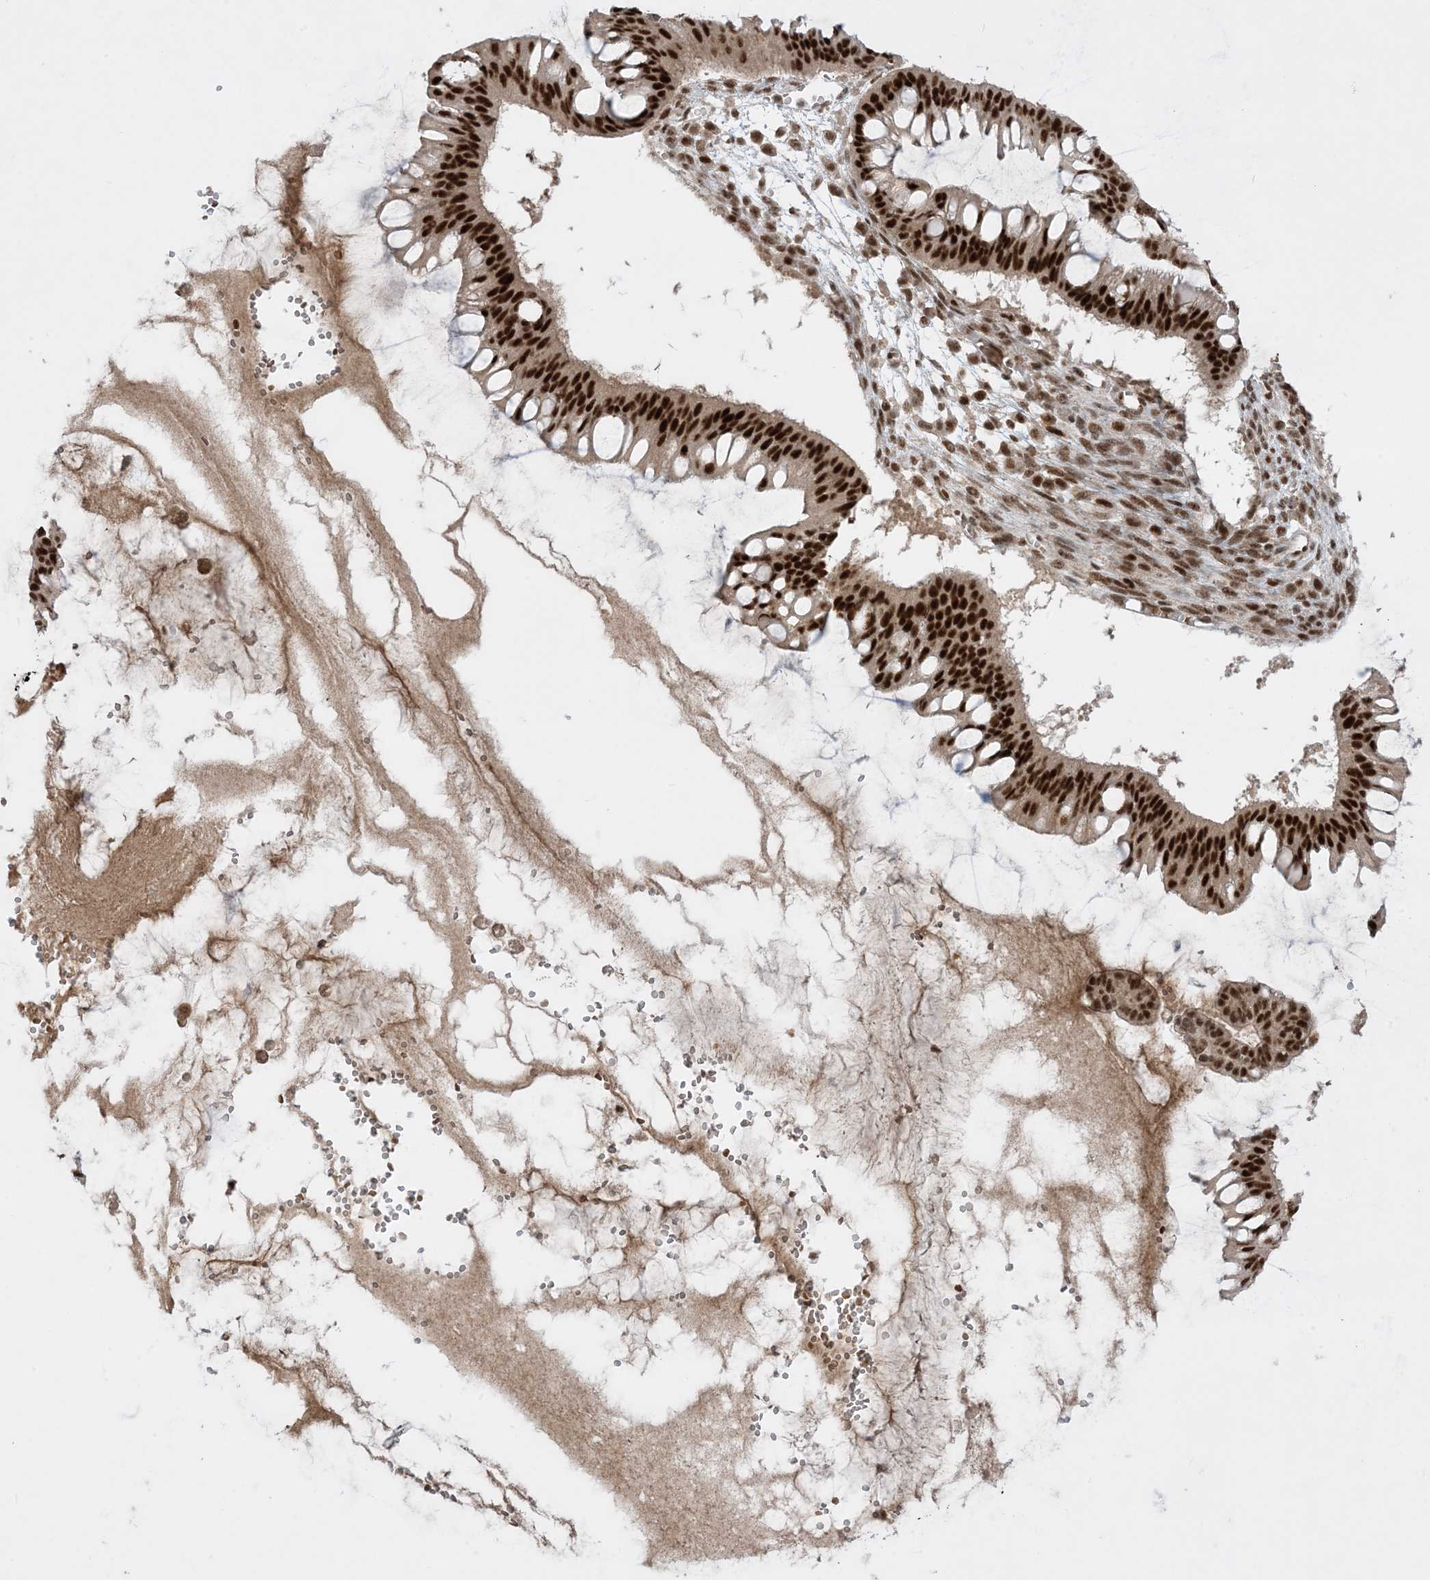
{"staining": {"intensity": "strong", "quantity": ">75%", "location": "nuclear"}, "tissue": "ovarian cancer", "cell_type": "Tumor cells", "image_type": "cancer", "snomed": [{"axis": "morphology", "description": "Cystadenocarcinoma, mucinous, NOS"}, {"axis": "topography", "description": "Ovary"}], "caption": "Protein staining of ovarian mucinous cystadenocarcinoma tissue demonstrates strong nuclear expression in about >75% of tumor cells.", "gene": "PPIL2", "patient": {"sex": "female", "age": 73}}